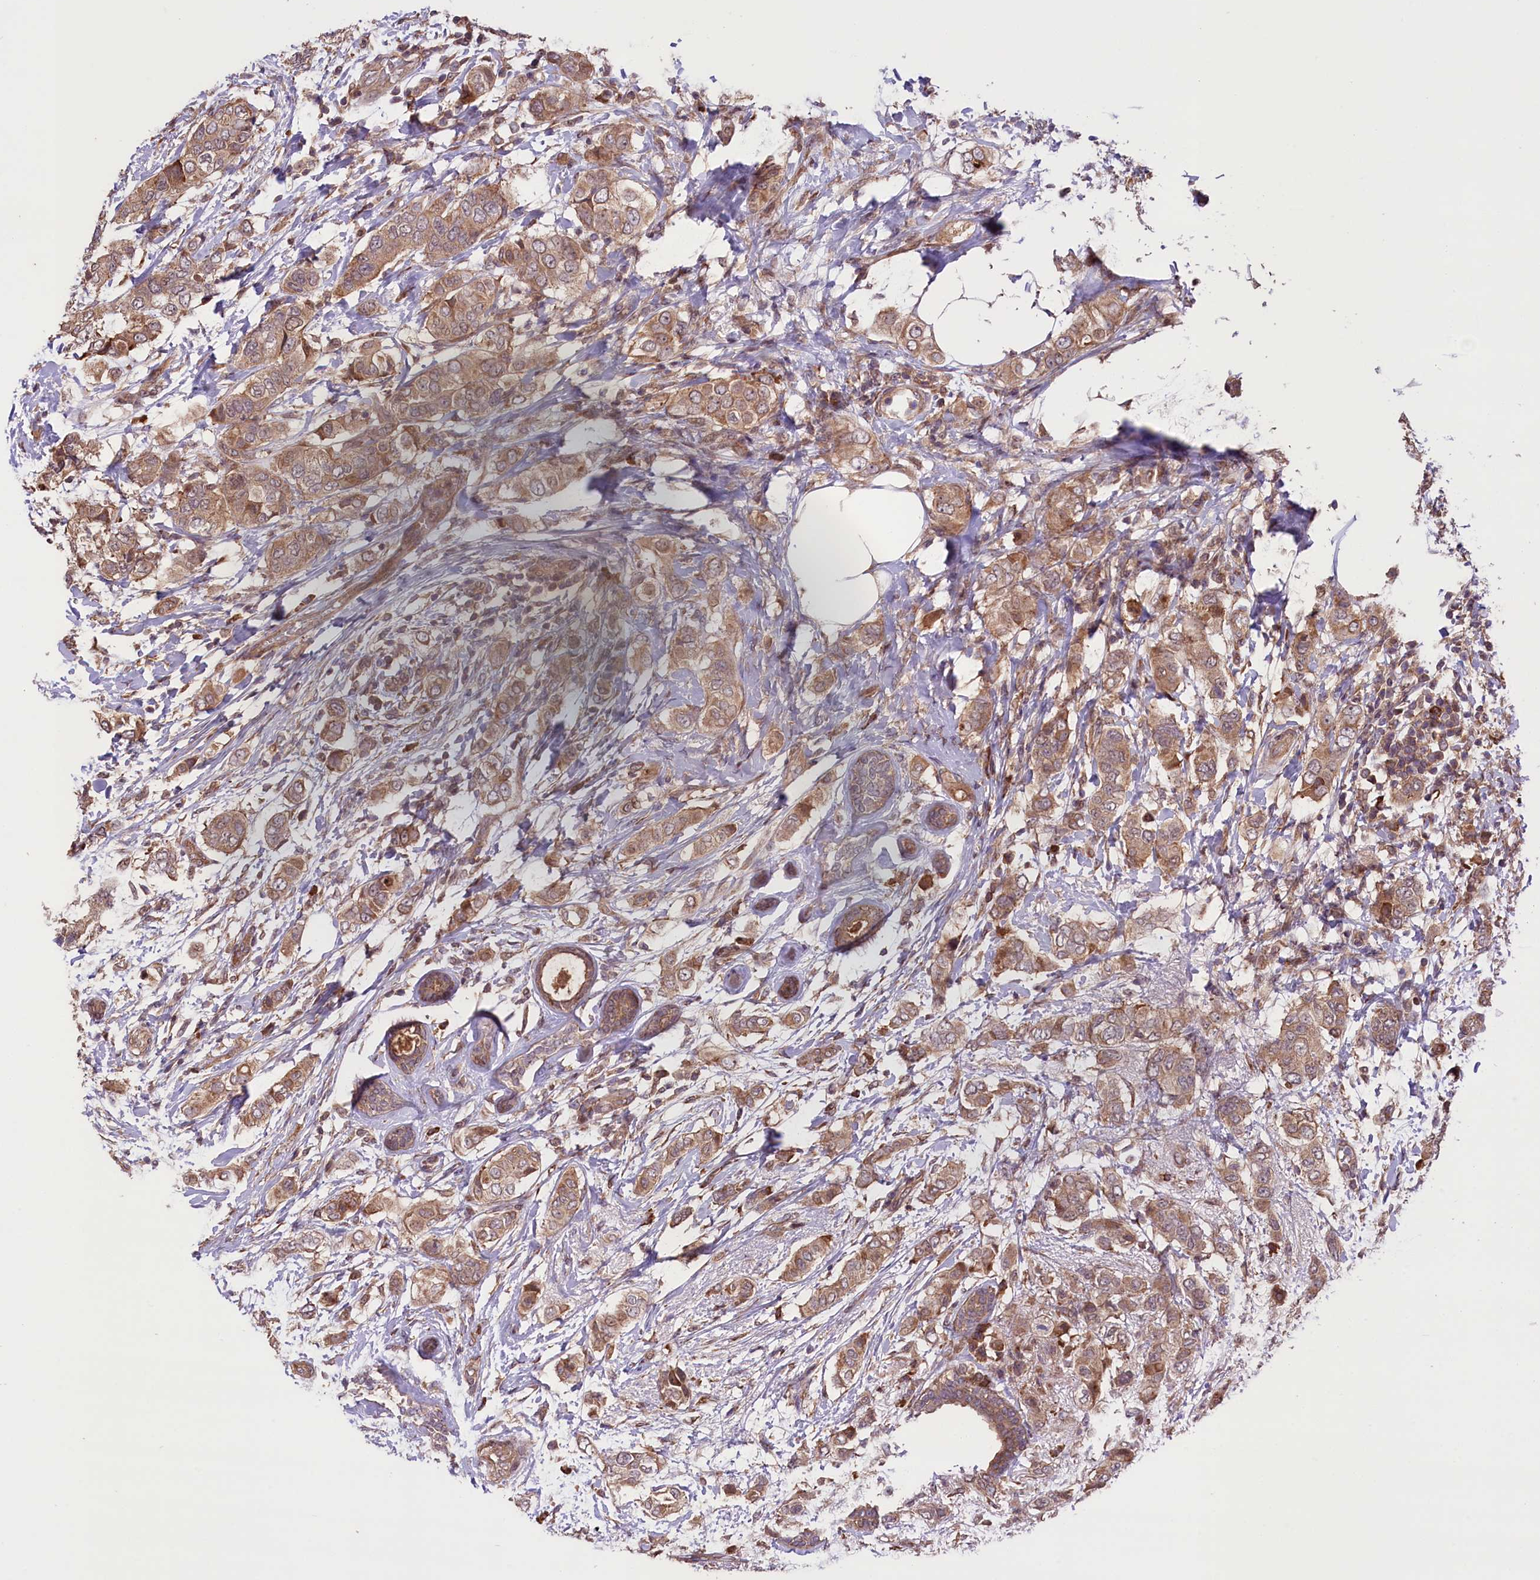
{"staining": {"intensity": "moderate", "quantity": ">75%", "location": "cytoplasmic/membranous"}, "tissue": "breast cancer", "cell_type": "Tumor cells", "image_type": "cancer", "snomed": [{"axis": "morphology", "description": "Lobular carcinoma"}, {"axis": "topography", "description": "Breast"}], "caption": "This photomicrograph reveals breast cancer stained with immunohistochemistry (IHC) to label a protein in brown. The cytoplasmic/membranous of tumor cells show moderate positivity for the protein. Nuclei are counter-stained blue.", "gene": "HDAC5", "patient": {"sex": "female", "age": 51}}